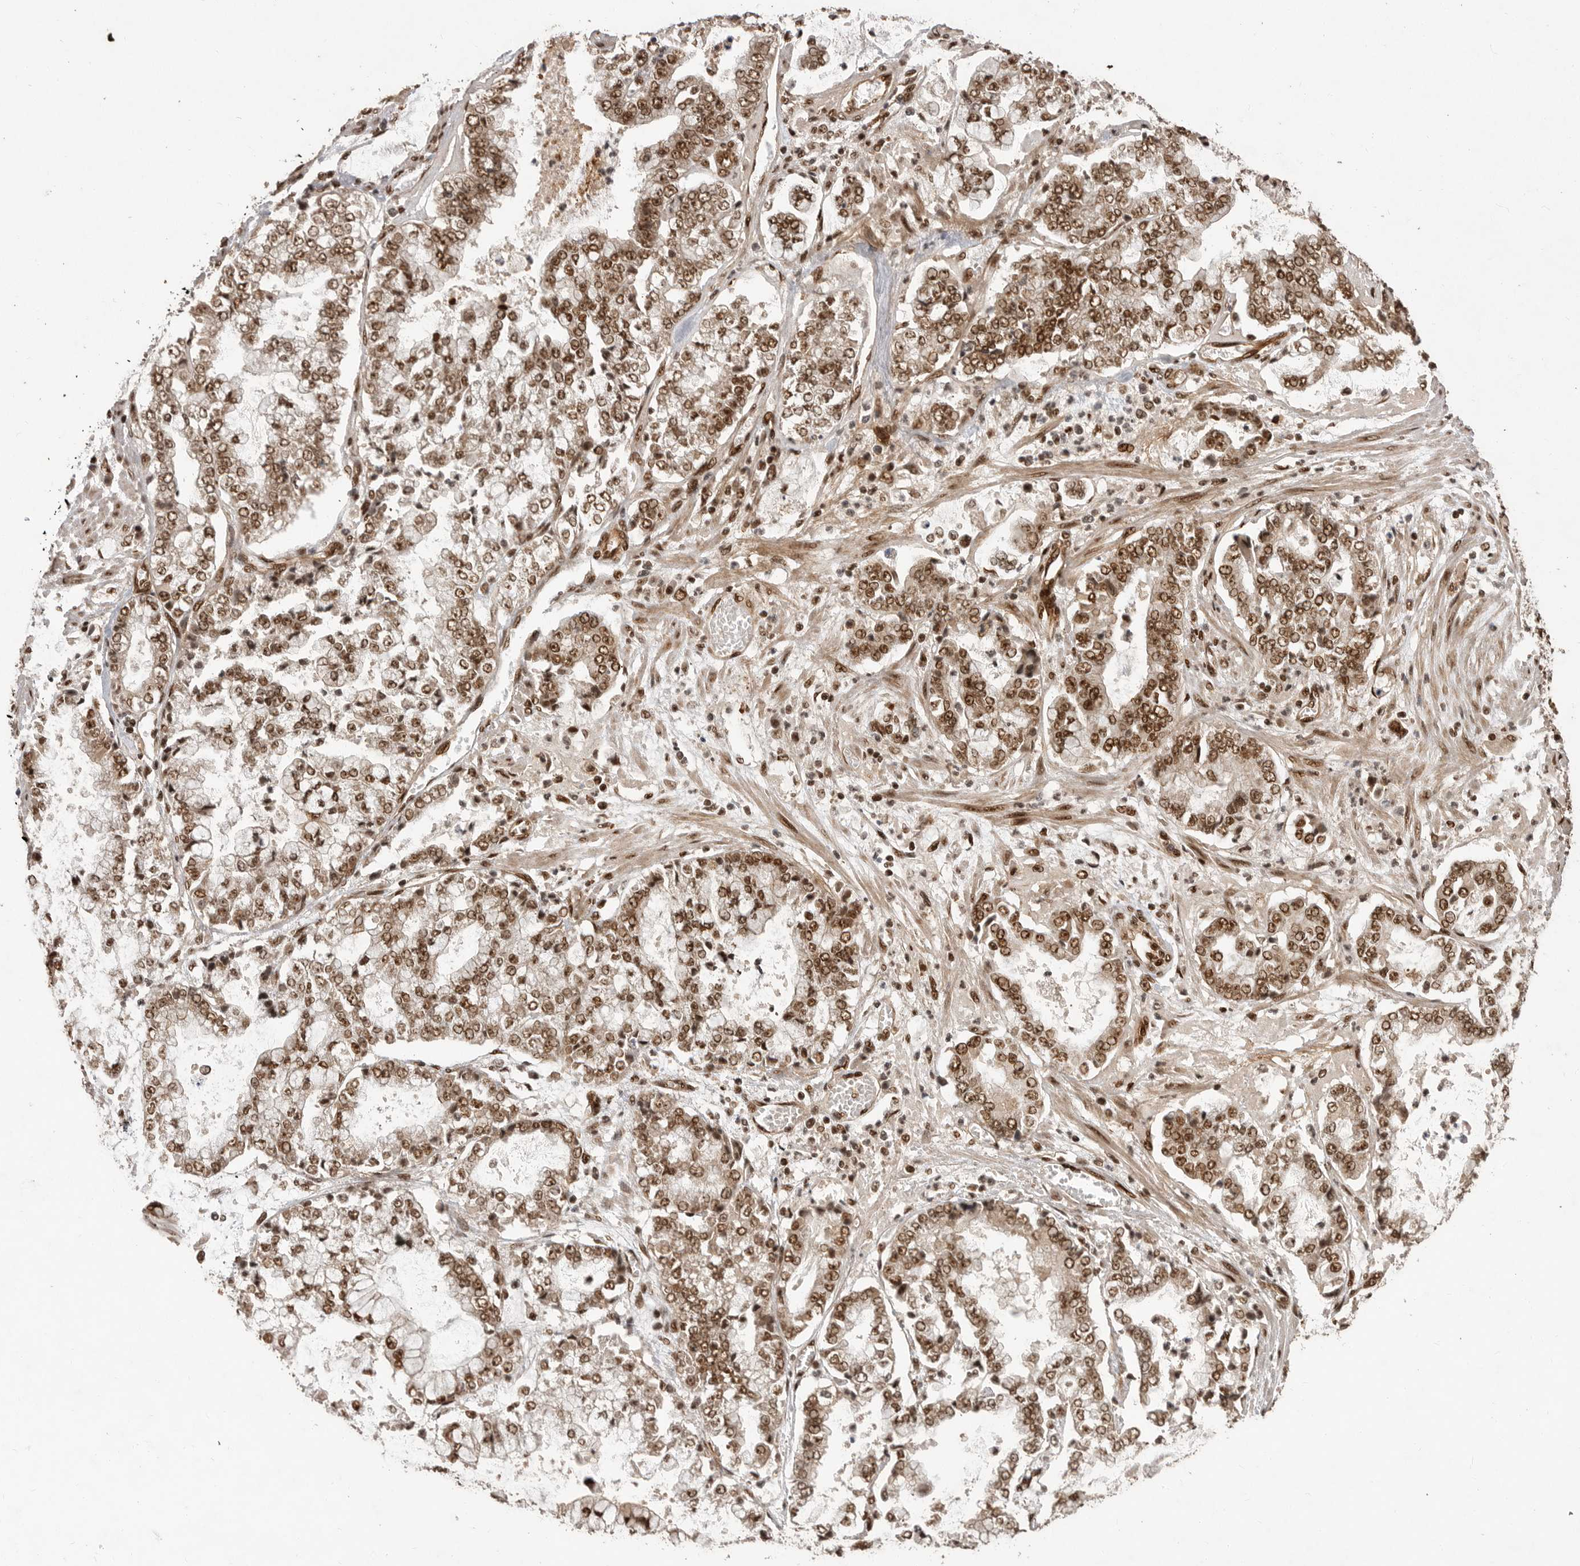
{"staining": {"intensity": "moderate", "quantity": ">75%", "location": "nuclear"}, "tissue": "stomach cancer", "cell_type": "Tumor cells", "image_type": "cancer", "snomed": [{"axis": "morphology", "description": "Adenocarcinoma, NOS"}, {"axis": "topography", "description": "Stomach"}], "caption": "A micrograph of human adenocarcinoma (stomach) stained for a protein reveals moderate nuclear brown staining in tumor cells.", "gene": "PPP1R8", "patient": {"sex": "male", "age": 76}}